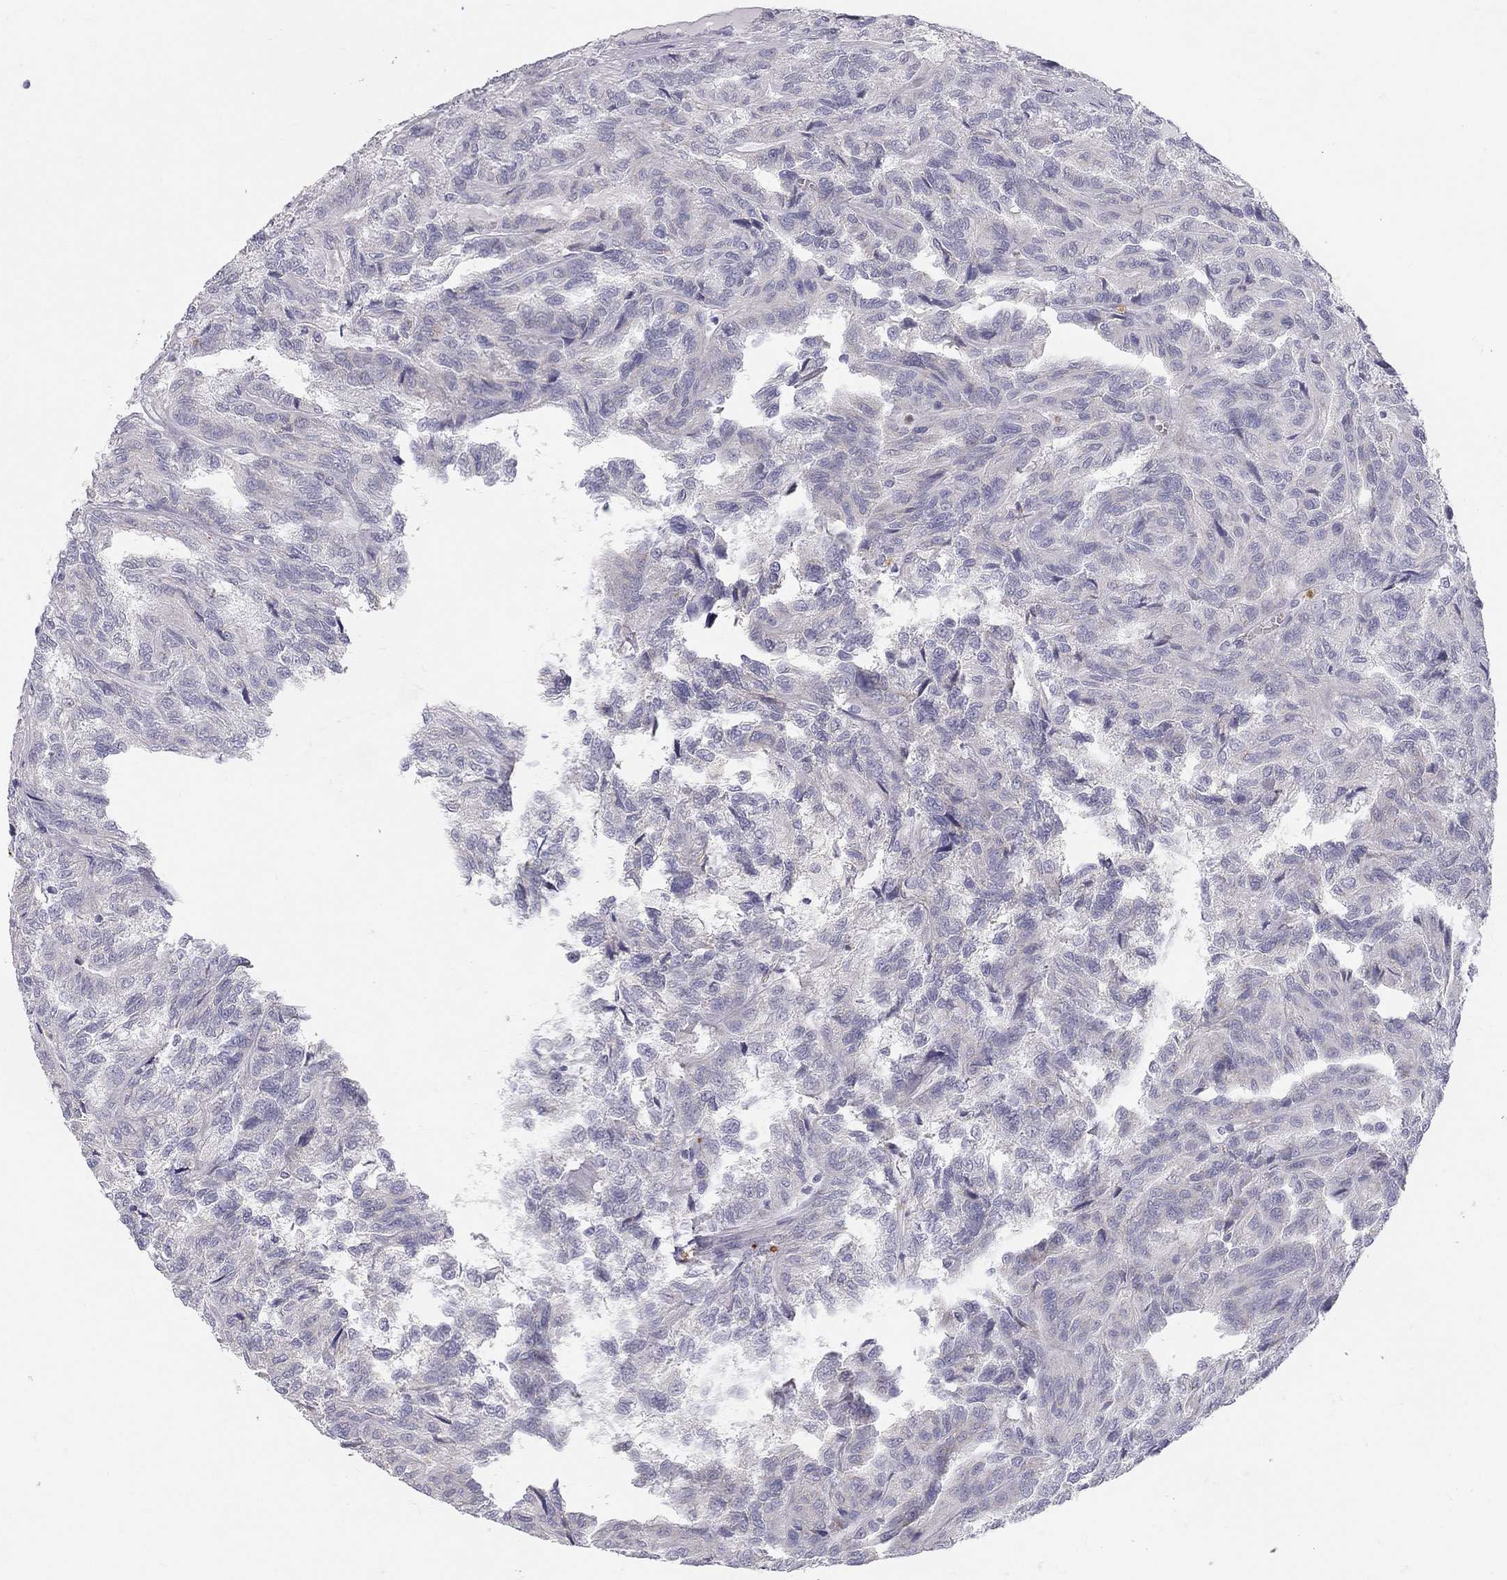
{"staining": {"intensity": "negative", "quantity": "none", "location": "none"}, "tissue": "renal cancer", "cell_type": "Tumor cells", "image_type": "cancer", "snomed": [{"axis": "morphology", "description": "Adenocarcinoma, NOS"}, {"axis": "topography", "description": "Kidney"}], "caption": "Micrograph shows no protein staining in tumor cells of renal cancer tissue. (DAB (3,3'-diaminobenzidine) immunohistochemistry (IHC), high magnification).", "gene": "TDRD6", "patient": {"sex": "male", "age": 79}}